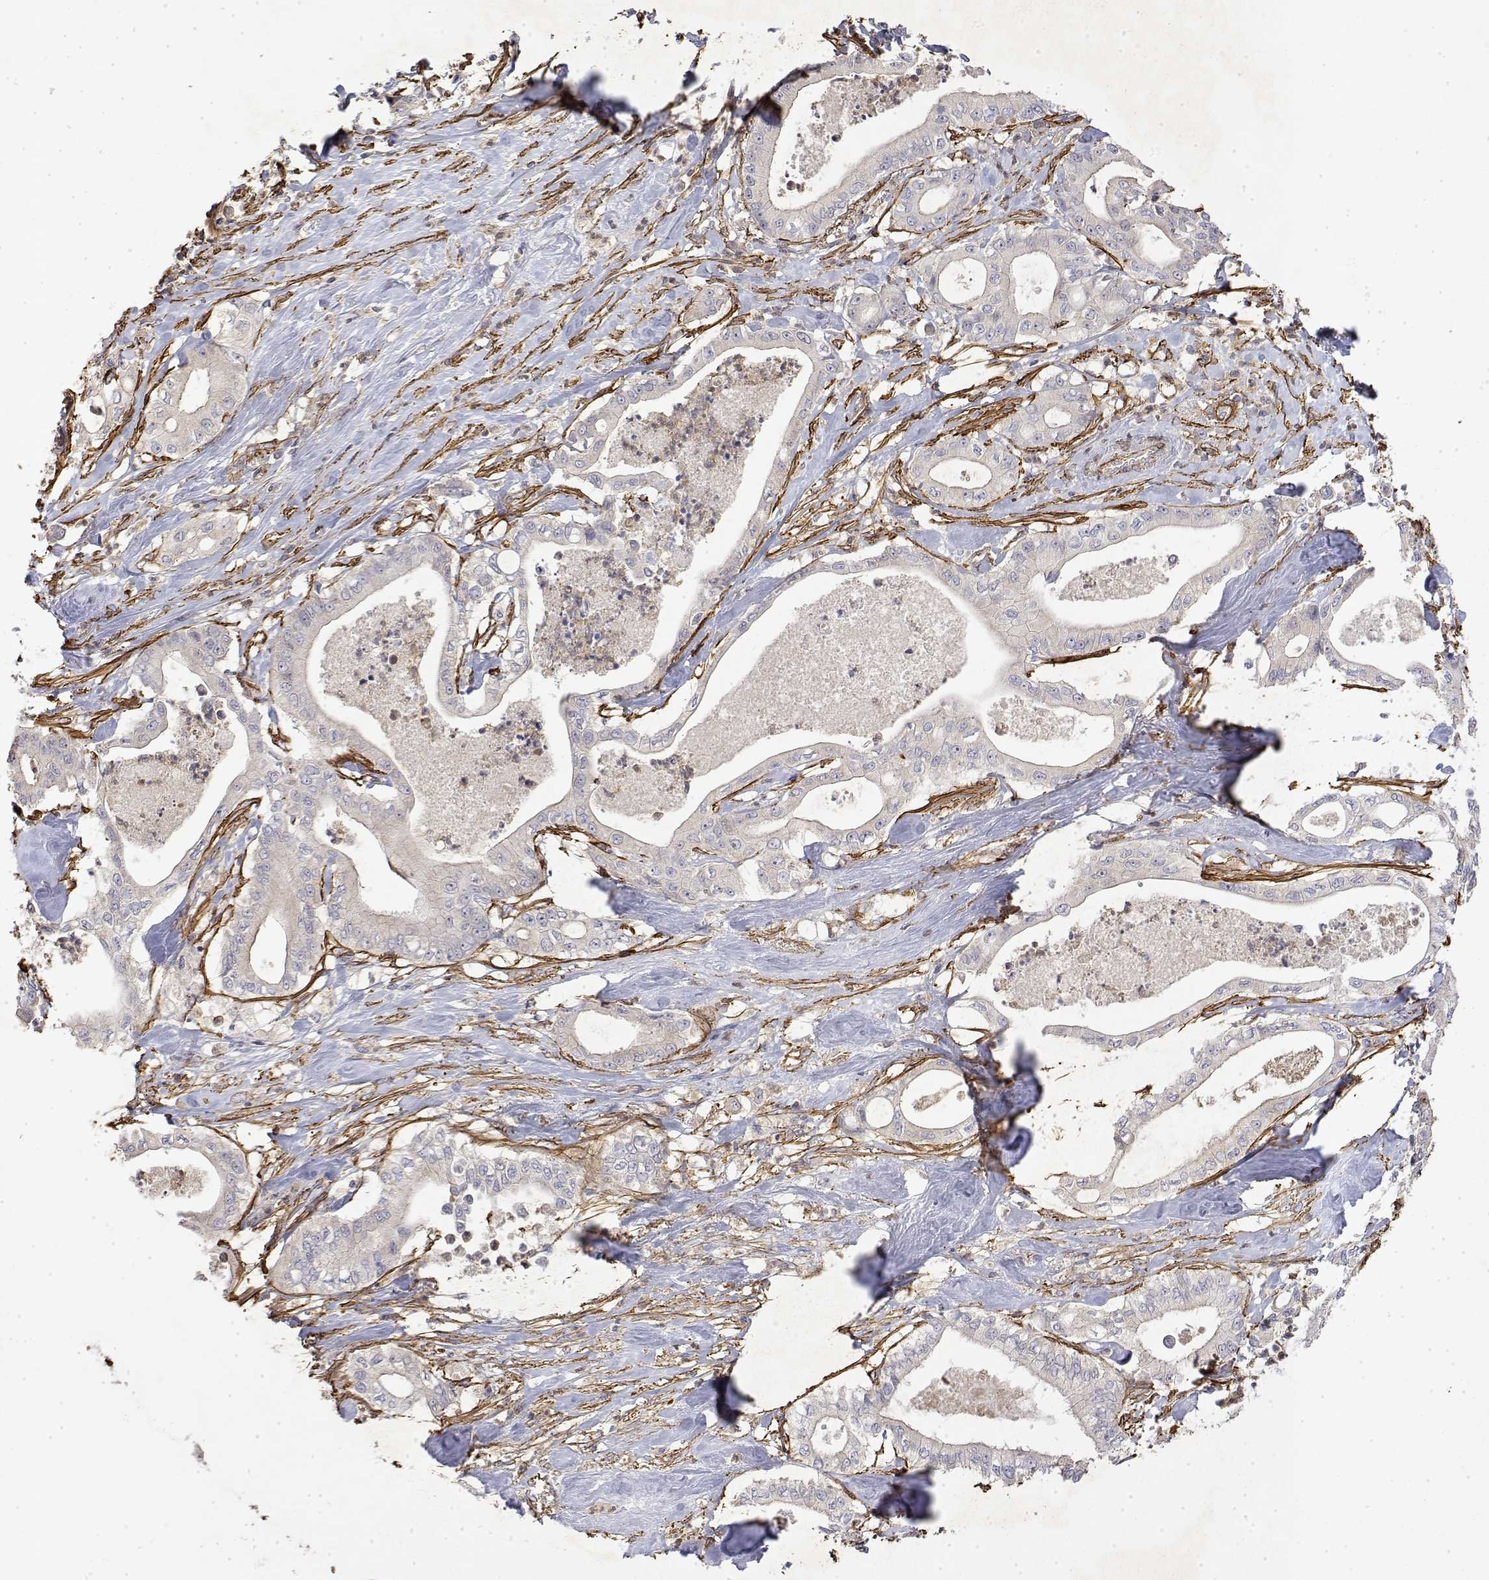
{"staining": {"intensity": "negative", "quantity": "none", "location": "none"}, "tissue": "pancreatic cancer", "cell_type": "Tumor cells", "image_type": "cancer", "snomed": [{"axis": "morphology", "description": "Adenocarcinoma, NOS"}, {"axis": "topography", "description": "Pancreas"}], "caption": "Immunohistochemical staining of human pancreatic cancer (adenocarcinoma) reveals no significant staining in tumor cells.", "gene": "SOWAHD", "patient": {"sex": "male", "age": 71}}